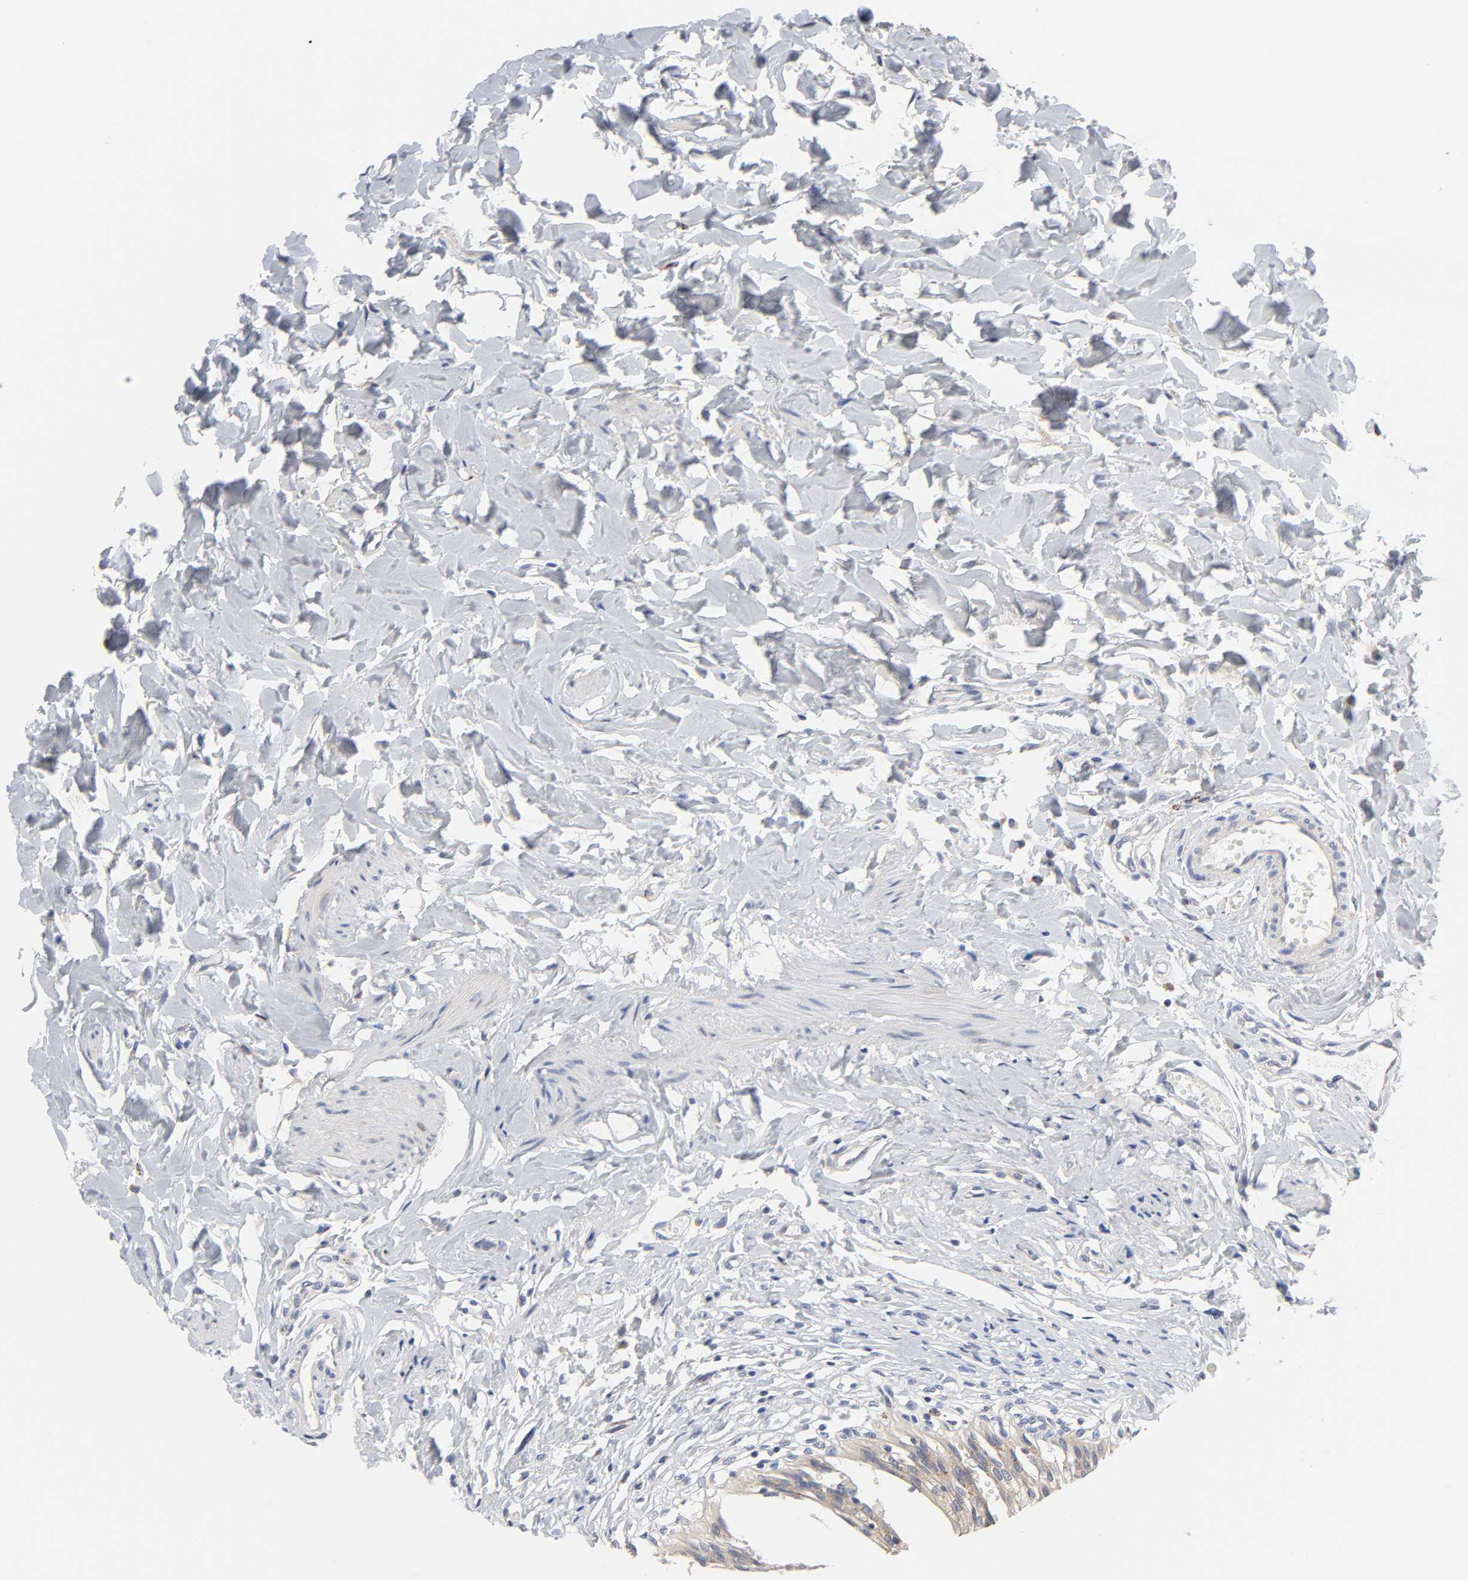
{"staining": {"intensity": "moderate", "quantity": ">75%", "location": "cytoplasmic/membranous"}, "tissue": "urinary bladder", "cell_type": "Urothelial cells", "image_type": "normal", "snomed": [{"axis": "morphology", "description": "Normal tissue, NOS"}, {"axis": "topography", "description": "Urinary bladder"}], "caption": "Benign urinary bladder displays moderate cytoplasmic/membranous positivity in about >75% of urothelial cells, visualized by immunohistochemistry. (DAB = brown stain, brightfield microscopy at high magnification).", "gene": "C17orf75", "patient": {"sex": "female", "age": 80}}